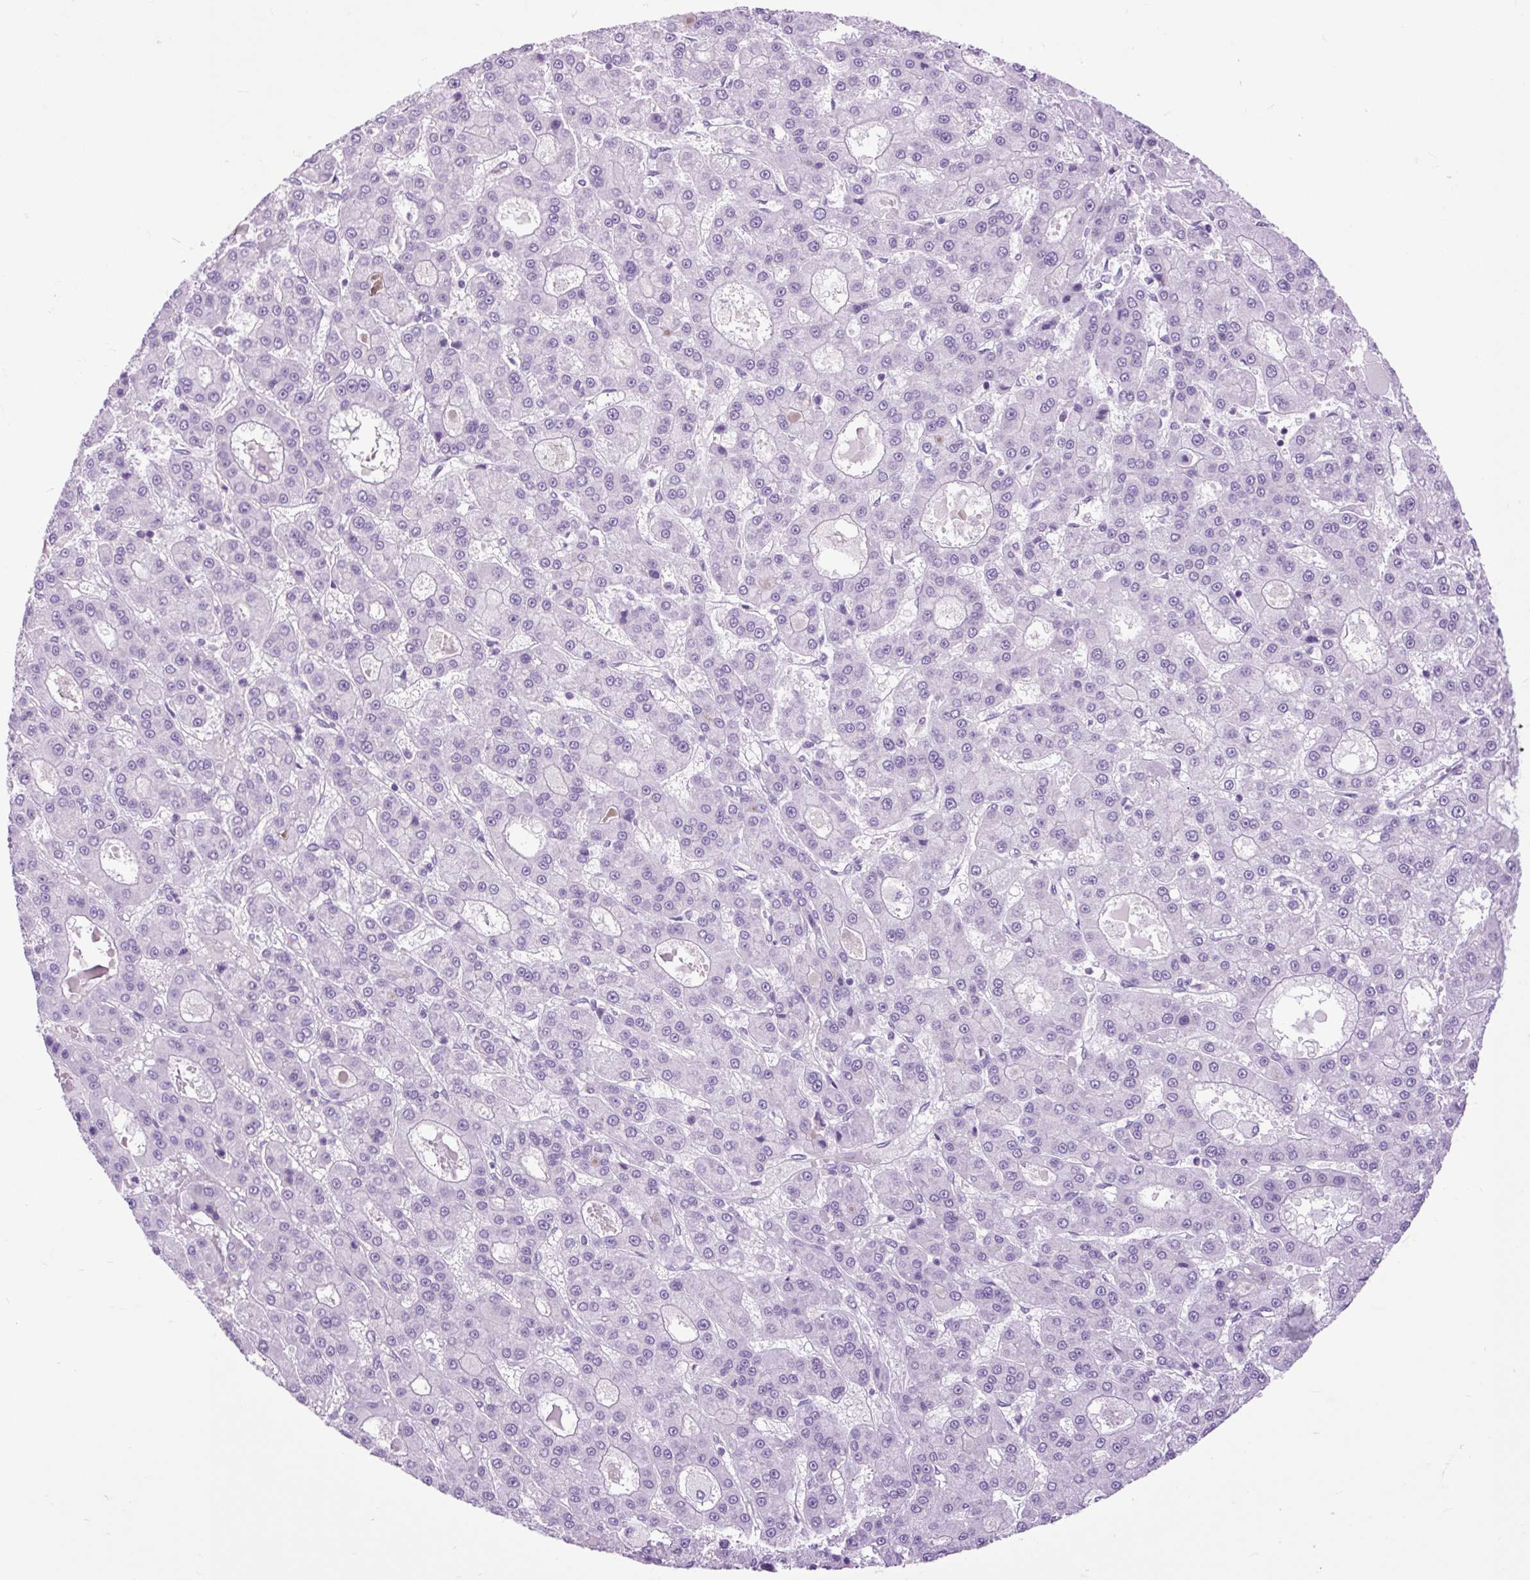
{"staining": {"intensity": "negative", "quantity": "none", "location": "none"}, "tissue": "liver cancer", "cell_type": "Tumor cells", "image_type": "cancer", "snomed": [{"axis": "morphology", "description": "Carcinoma, Hepatocellular, NOS"}, {"axis": "topography", "description": "Liver"}], "caption": "There is no significant positivity in tumor cells of liver hepatocellular carcinoma.", "gene": "DPP6", "patient": {"sex": "male", "age": 70}}